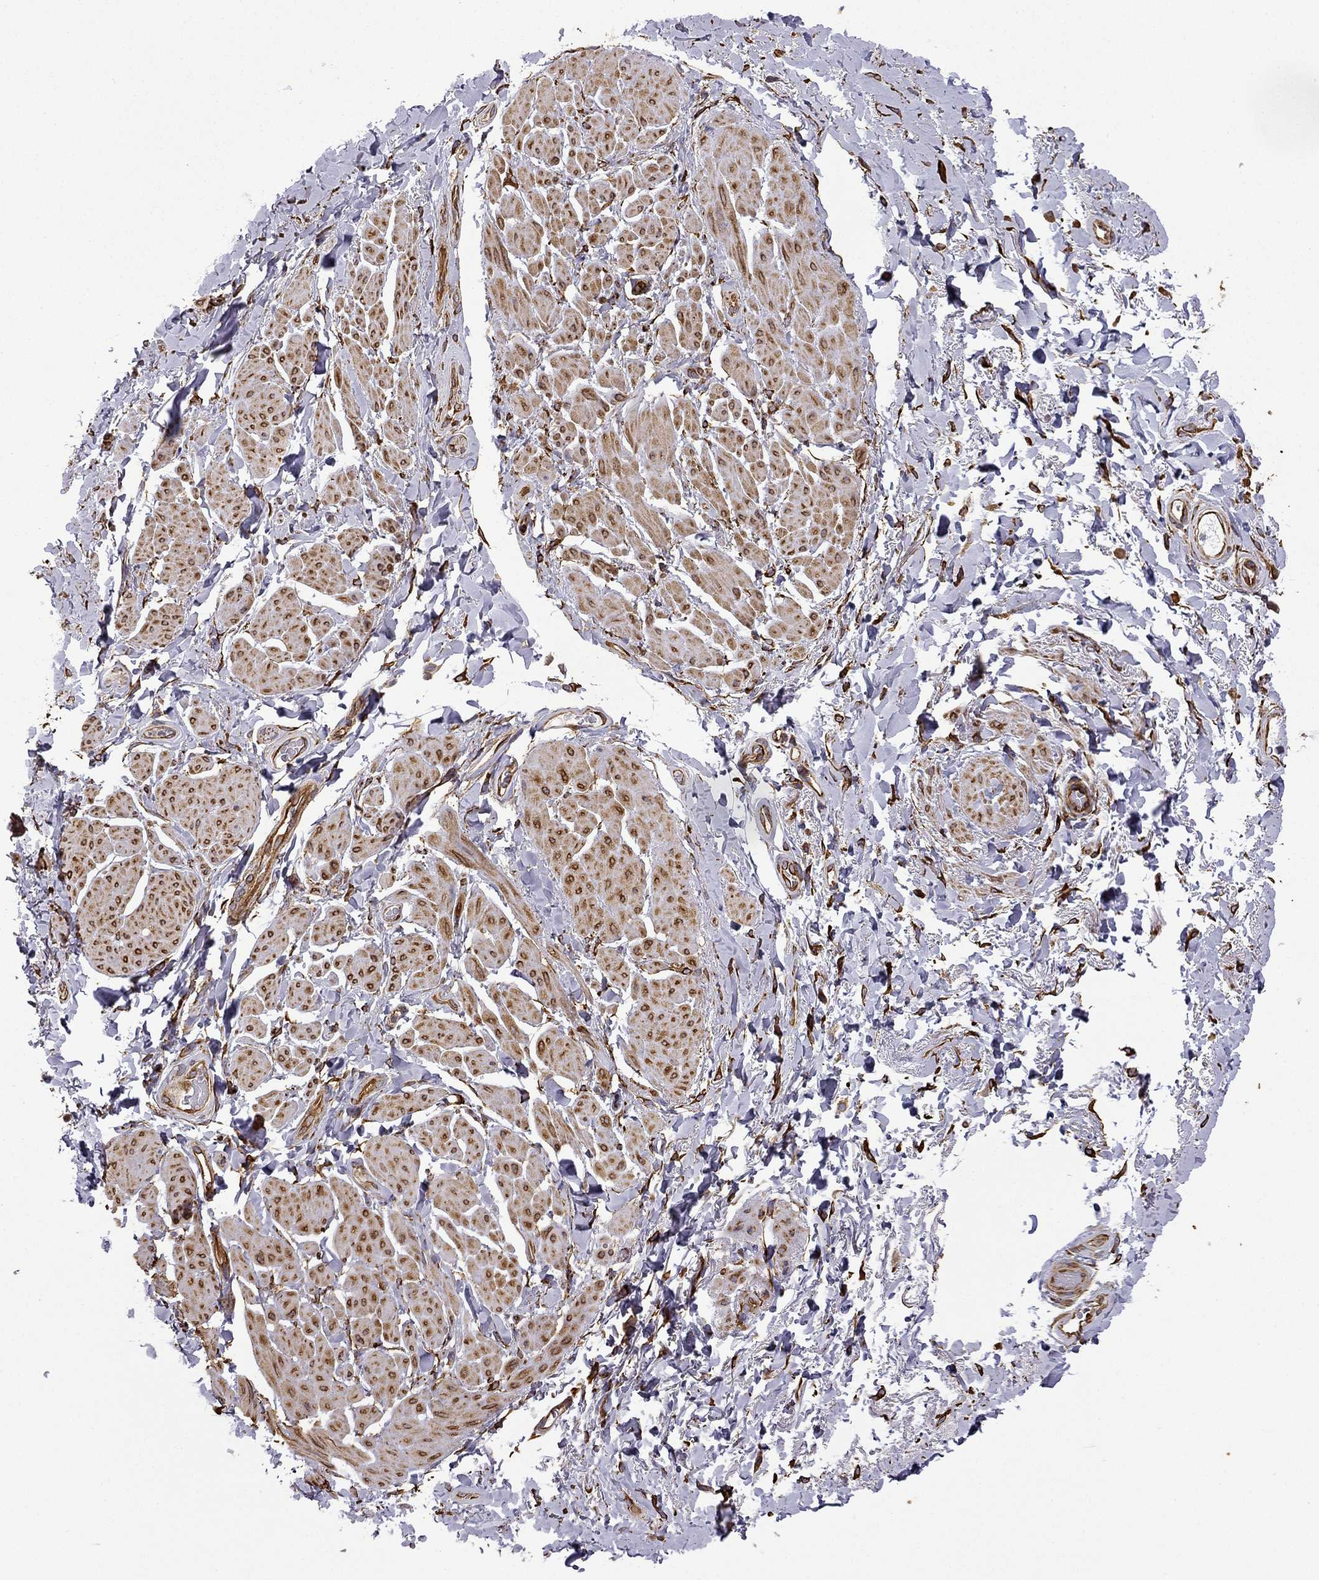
{"staining": {"intensity": "negative", "quantity": "none", "location": "none"}, "tissue": "adipose tissue", "cell_type": "Adipocytes", "image_type": "normal", "snomed": [{"axis": "morphology", "description": "Normal tissue, NOS"}, {"axis": "topography", "description": "Anal"}, {"axis": "topography", "description": "Peripheral nerve tissue"}], "caption": "Adipose tissue was stained to show a protein in brown. There is no significant expression in adipocytes. Brightfield microscopy of immunohistochemistry (IHC) stained with DAB (brown) and hematoxylin (blue), captured at high magnification.", "gene": "MAP4", "patient": {"sex": "male", "age": 53}}